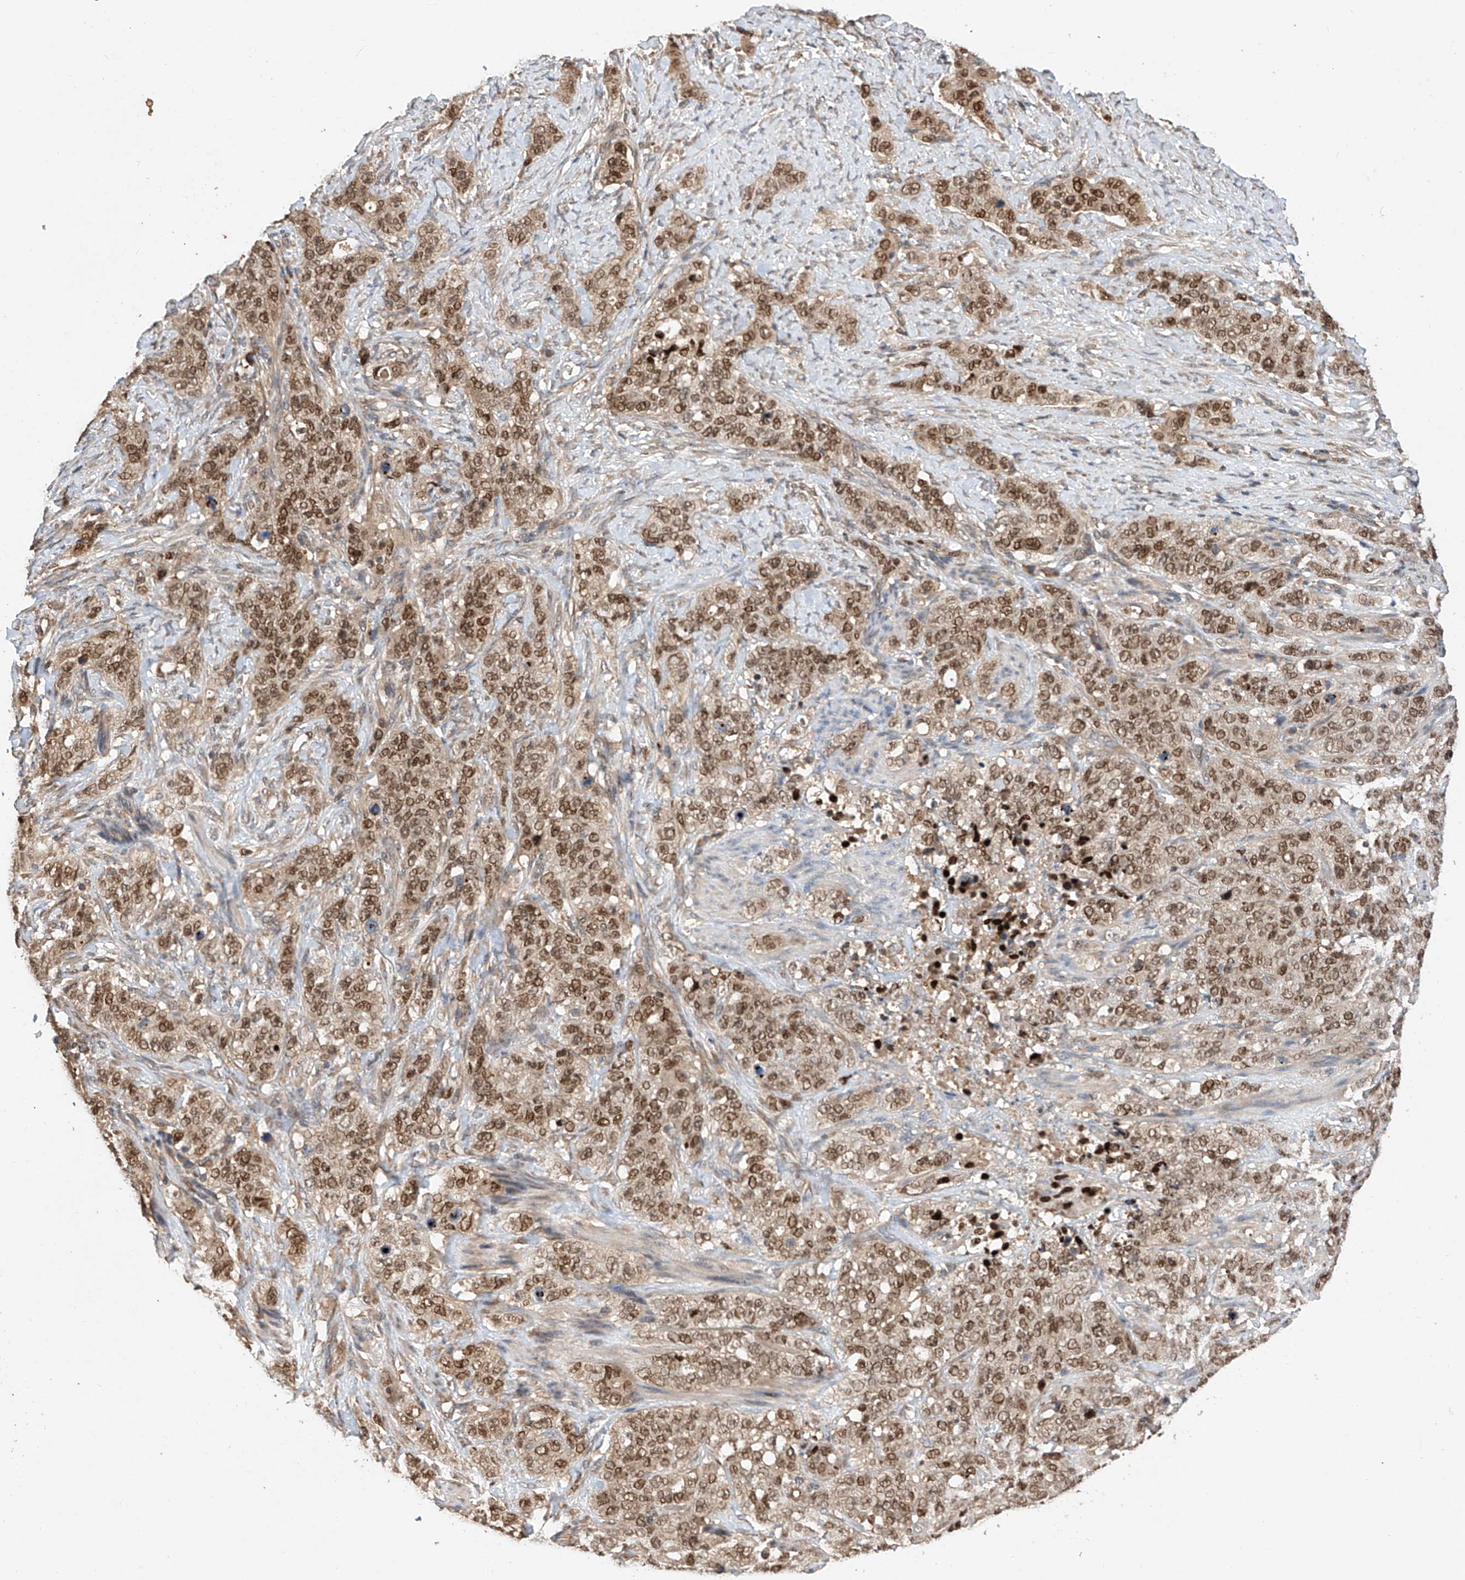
{"staining": {"intensity": "moderate", "quantity": ">75%", "location": "cytoplasmic/membranous,nuclear"}, "tissue": "stomach cancer", "cell_type": "Tumor cells", "image_type": "cancer", "snomed": [{"axis": "morphology", "description": "Adenocarcinoma, NOS"}, {"axis": "topography", "description": "Stomach"}], "caption": "The histopathology image demonstrates staining of stomach cancer (adenocarcinoma), revealing moderate cytoplasmic/membranous and nuclear protein positivity (brown color) within tumor cells. The staining was performed using DAB (3,3'-diaminobenzidine), with brown indicating positive protein expression. Nuclei are stained blue with hematoxylin.", "gene": "RILPL2", "patient": {"sex": "male", "age": 48}}